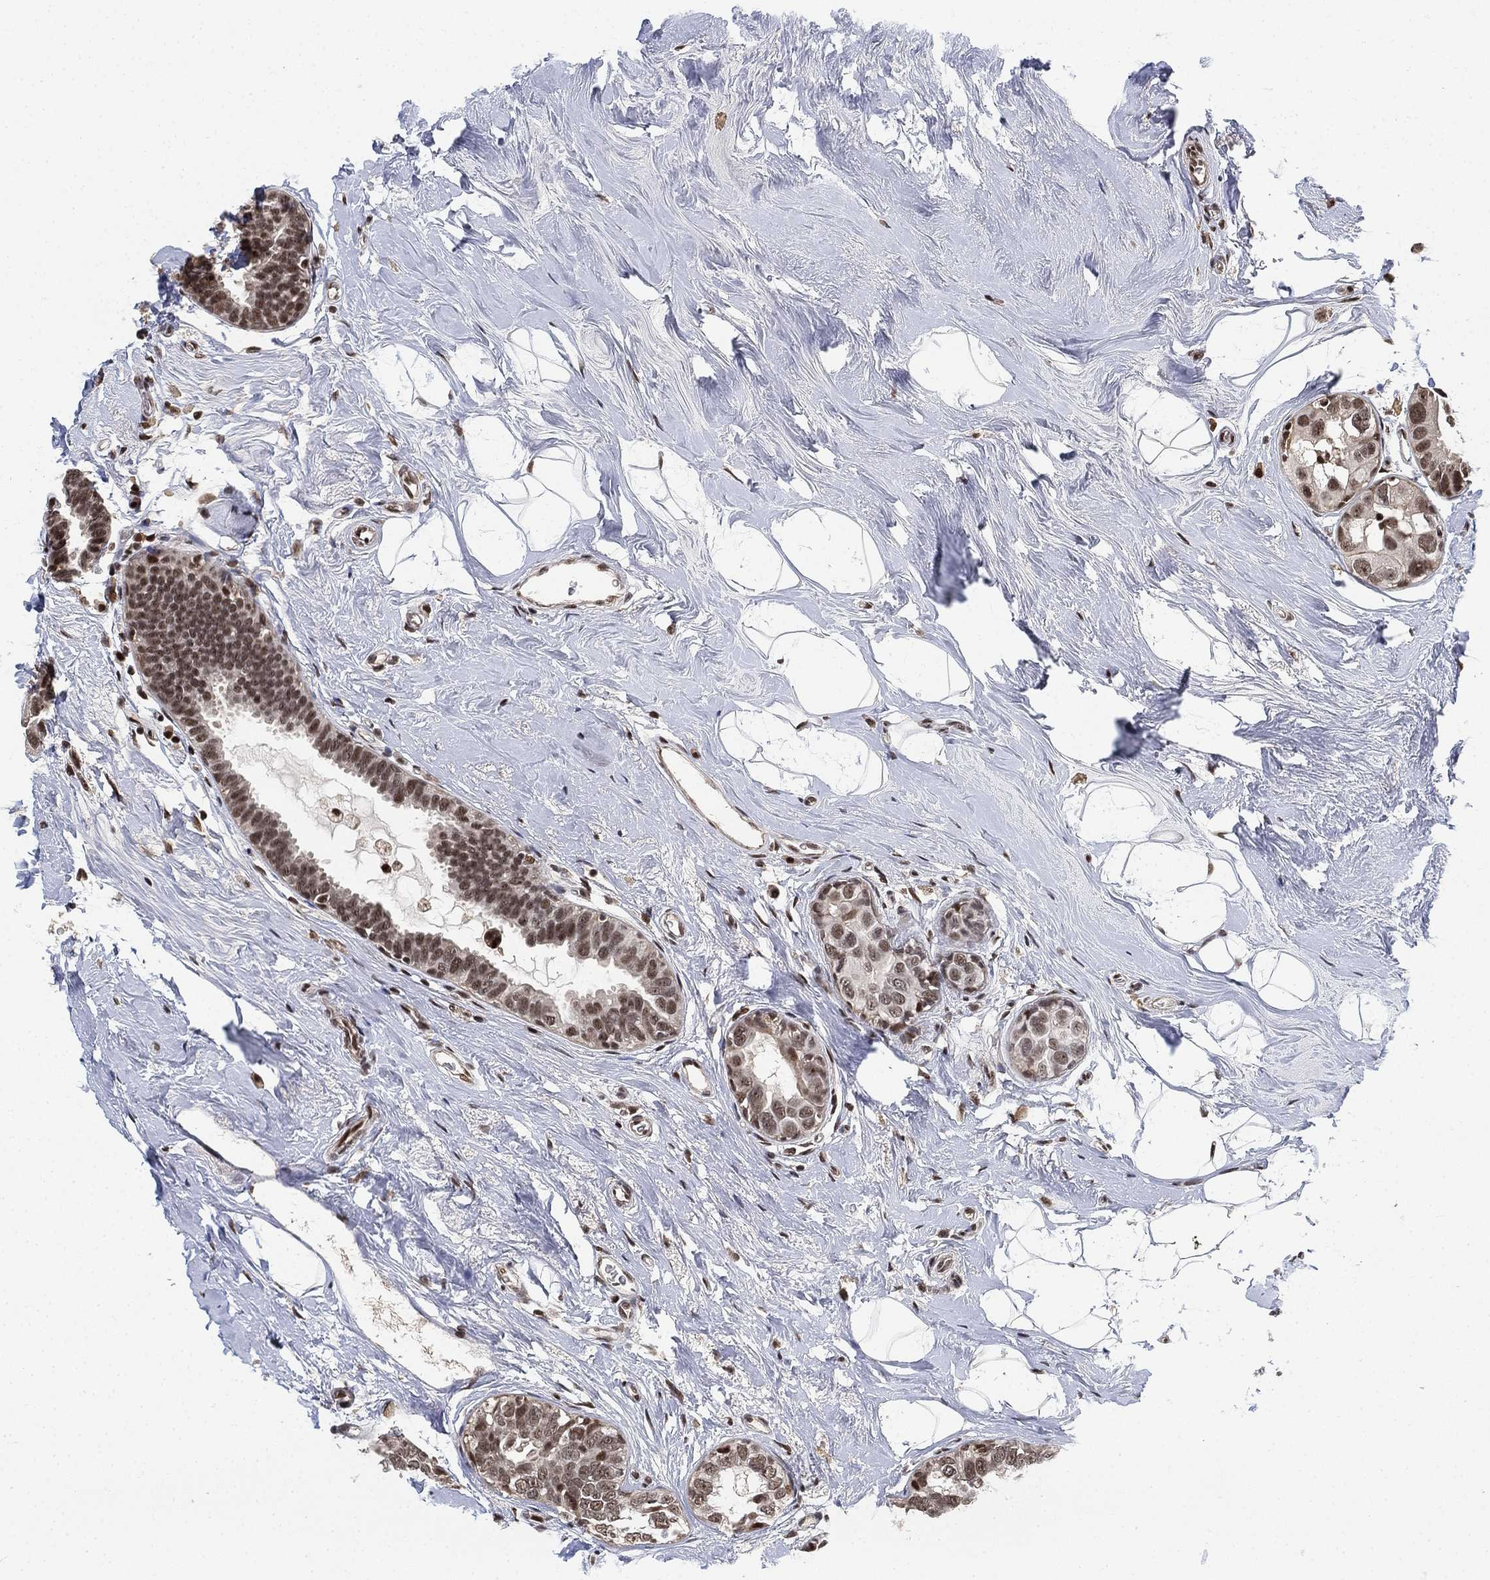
{"staining": {"intensity": "moderate", "quantity": "25%-75%", "location": "nuclear"}, "tissue": "breast cancer", "cell_type": "Tumor cells", "image_type": "cancer", "snomed": [{"axis": "morphology", "description": "Duct carcinoma"}, {"axis": "topography", "description": "Breast"}], "caption": "This micrograph shows immunohistochemistry (IHC) staining of human breast infiltrating ductal carcinoma, with medium moderate nuclear positivity in approximately 25%-75% of tumor cells.", "gene": "ZSCAN30", "patient": {"sex": "female", "age": 55}}